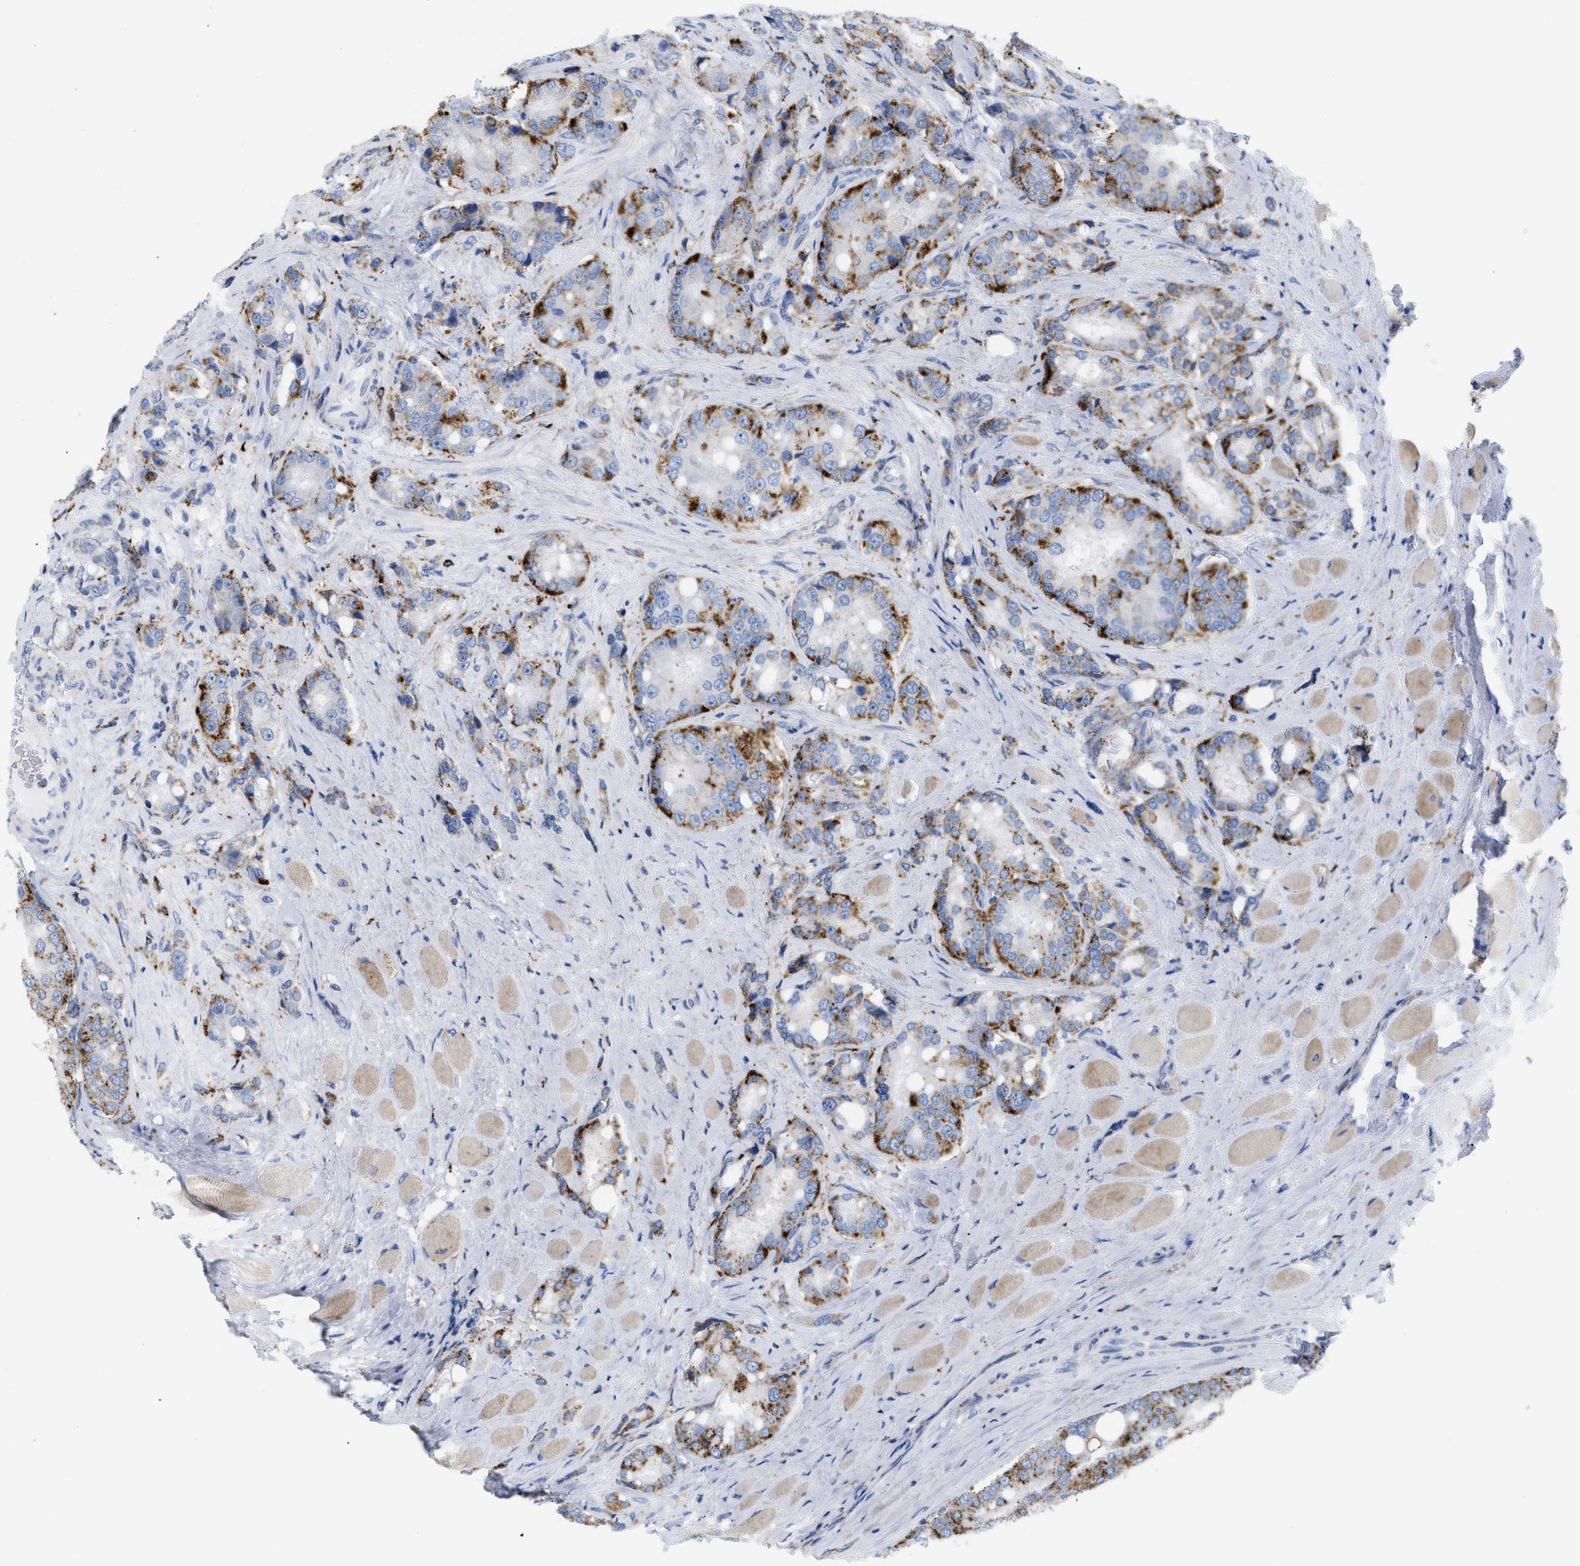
{"staining": {"intensity": "moderate", "quantity": ">75%", "location": "cytoplasmic/membranous"}, "tissue": "prostate cancer", "cell_type": "Tumor cells", "image_type": "cancer", "snomed": [{"axis": "morphology", "description": "Adenocarcinoma, High grade"}, {"axis": "topography", "description": "Prostate"}], "caption": "Immunohistochemical staining of prostate high-grade adenocarcinoma demonstrates moderate cytoplasmic/membranous protein positivity in approximately >75% of tumor cells.", "gene": "DRAM2", "patient": {"sex": "male", "age": 50}}